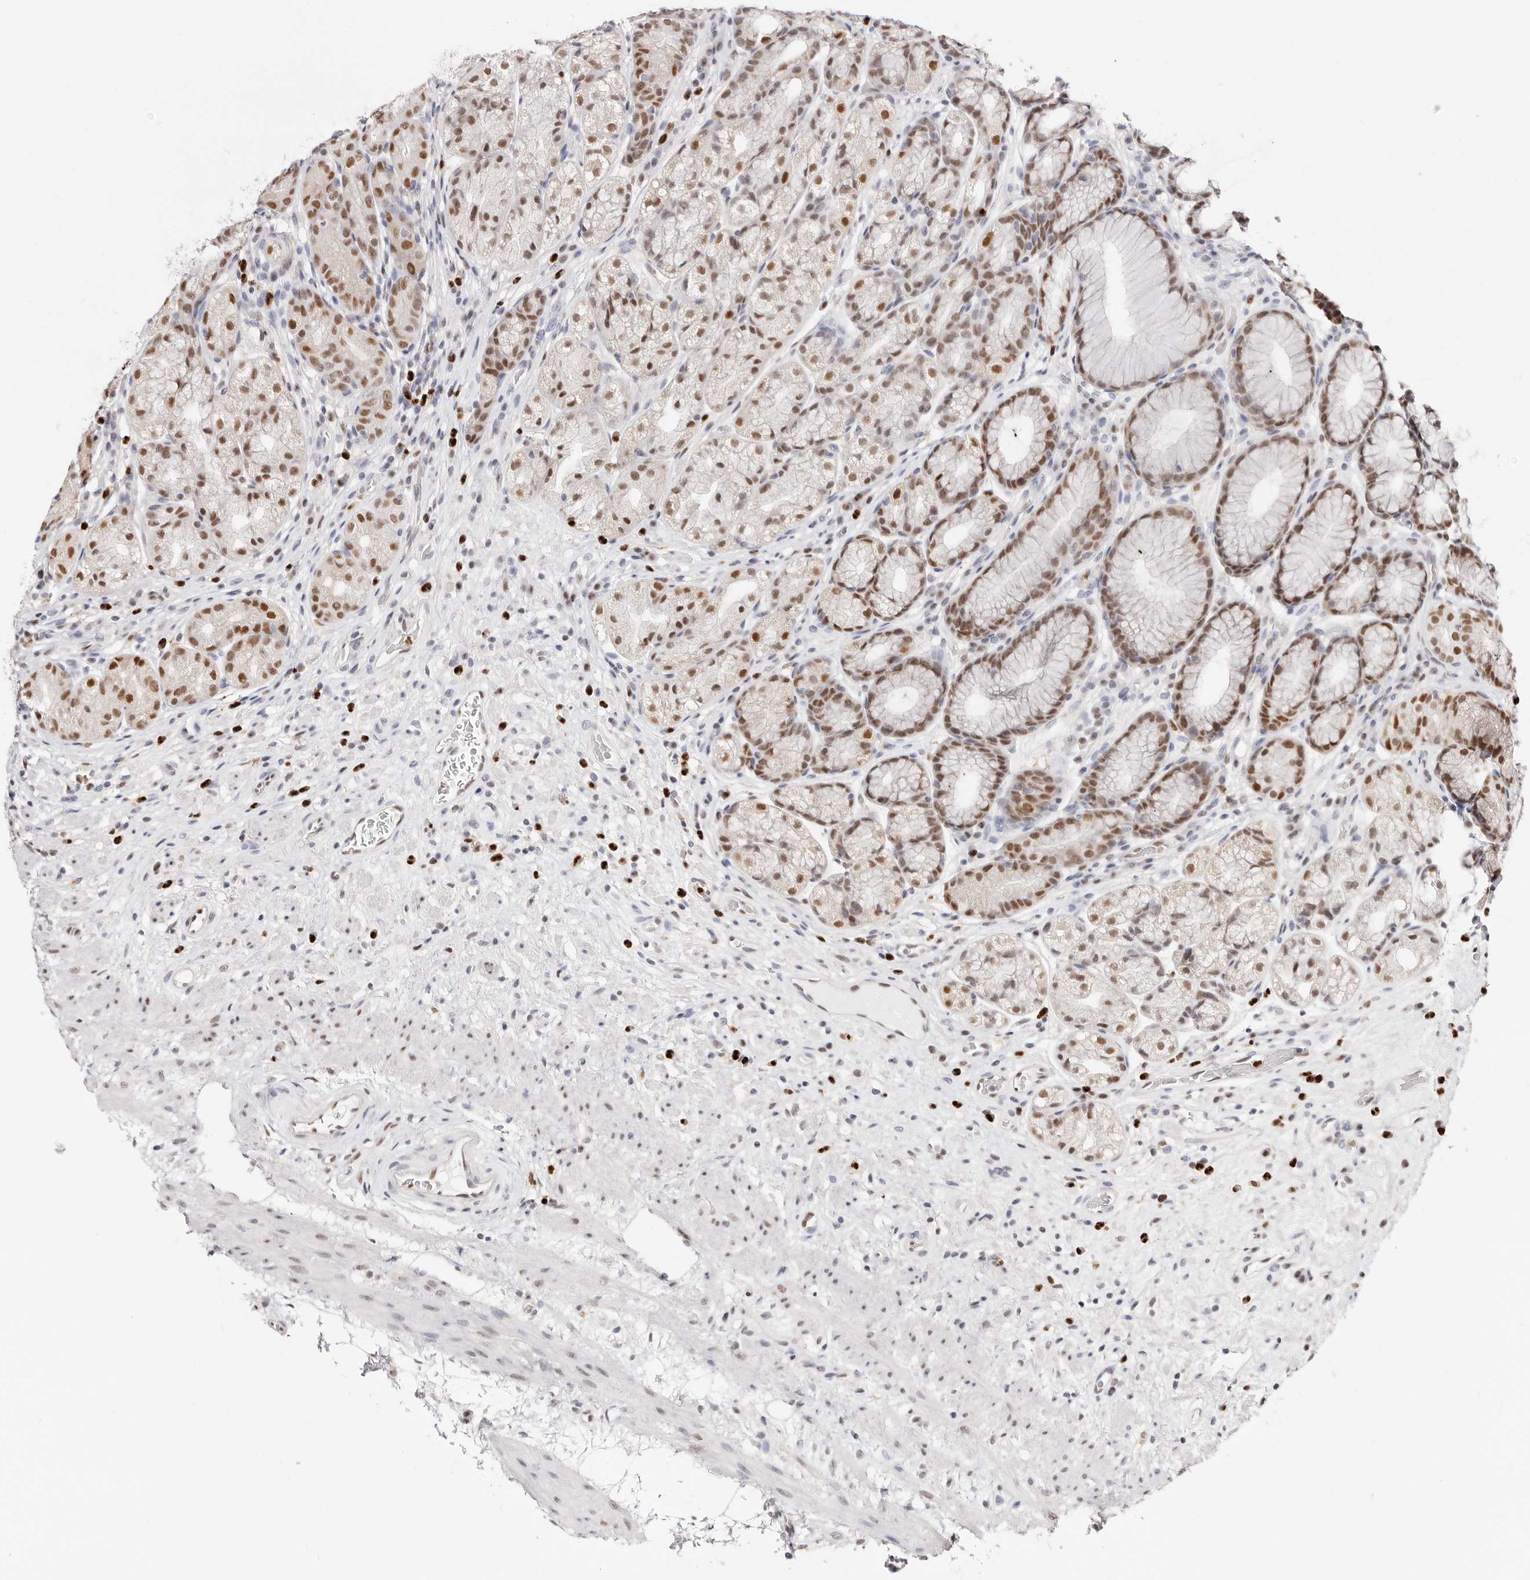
{"staining": {"intensity": "moderate", "quantity": ">75%", "location": "nuclear"}, "tissue": "stomach", "cell_type": "Glandular cells", "image_type": "normal", "snomed": [{"axis": "morphology", "description": "Normal tissue, NOS"}, {"axis": "topography", "description": "Stomach"}], "caption": "Protein staining exhibits moderate nuclear expression in approximately >75% of glandular cells in normal stomach. (IHC, brightfield microscopy, high magnification).", "gene": "TKT", "patient": {"sex": "male", "age": 57}}